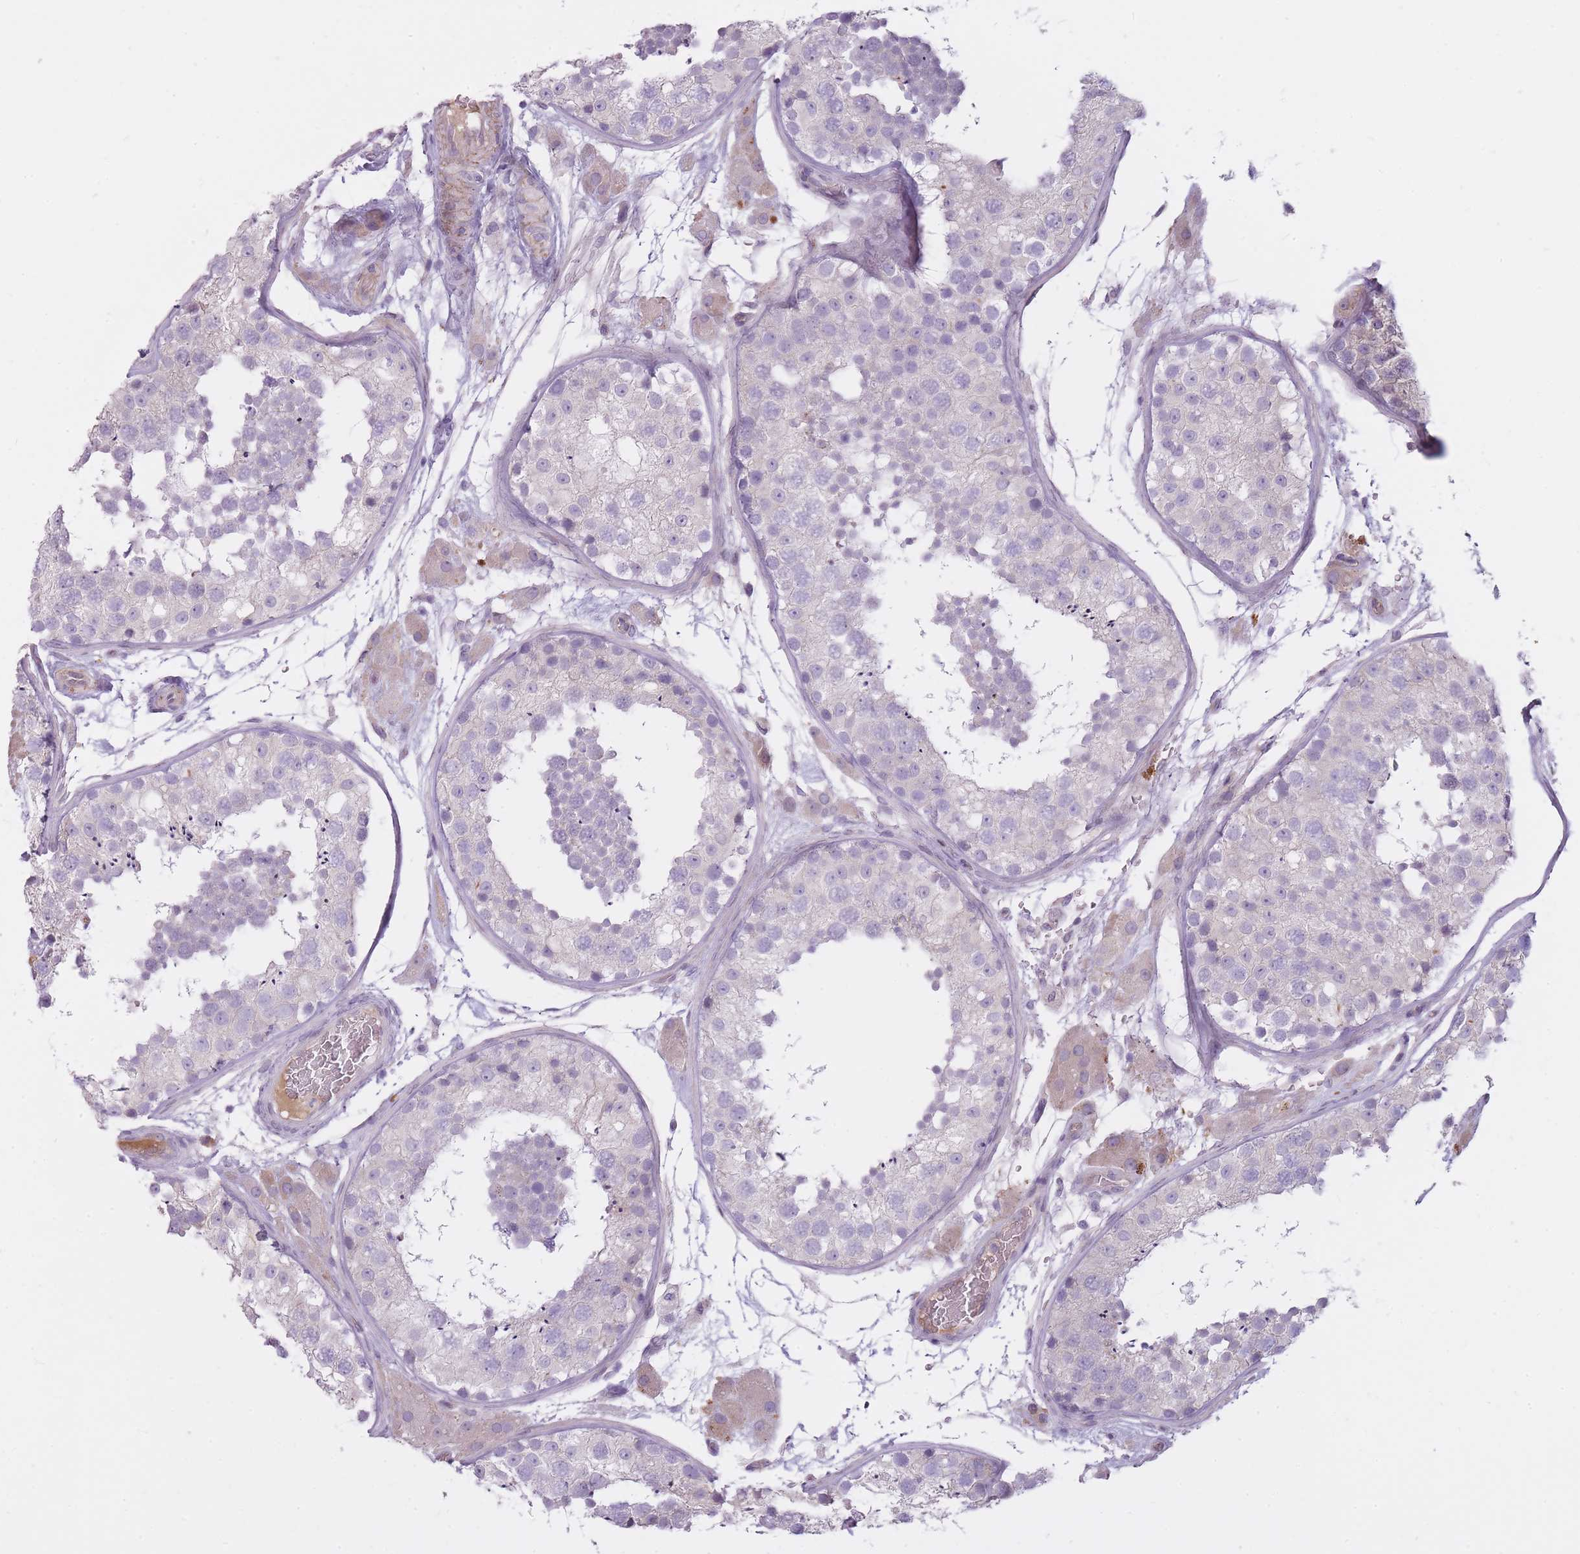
{"staining": {"intensity": "moderate", "quantity": "<25%", "location": "cytoplasmic/membranous"}, "tissue": "testis", "cell_type": "Cells in seminiferous ducts", "image_type": "normal", "snomed": [{"axis": "morphology", "description": "Normal tissue, NOS"}, {"axis": "topography", "description": "Testis"}], "caption": "Testis stained with DAB (3,3'-diaminobenzidine) immunohistochemistry (IHC) reveals low levels of moderate cytoplasmic/membranous staining in about <25% of cells in seminiferous ducts.", "gene": "PGRMC2", "patient": {"sex": "male", "age": 26}}